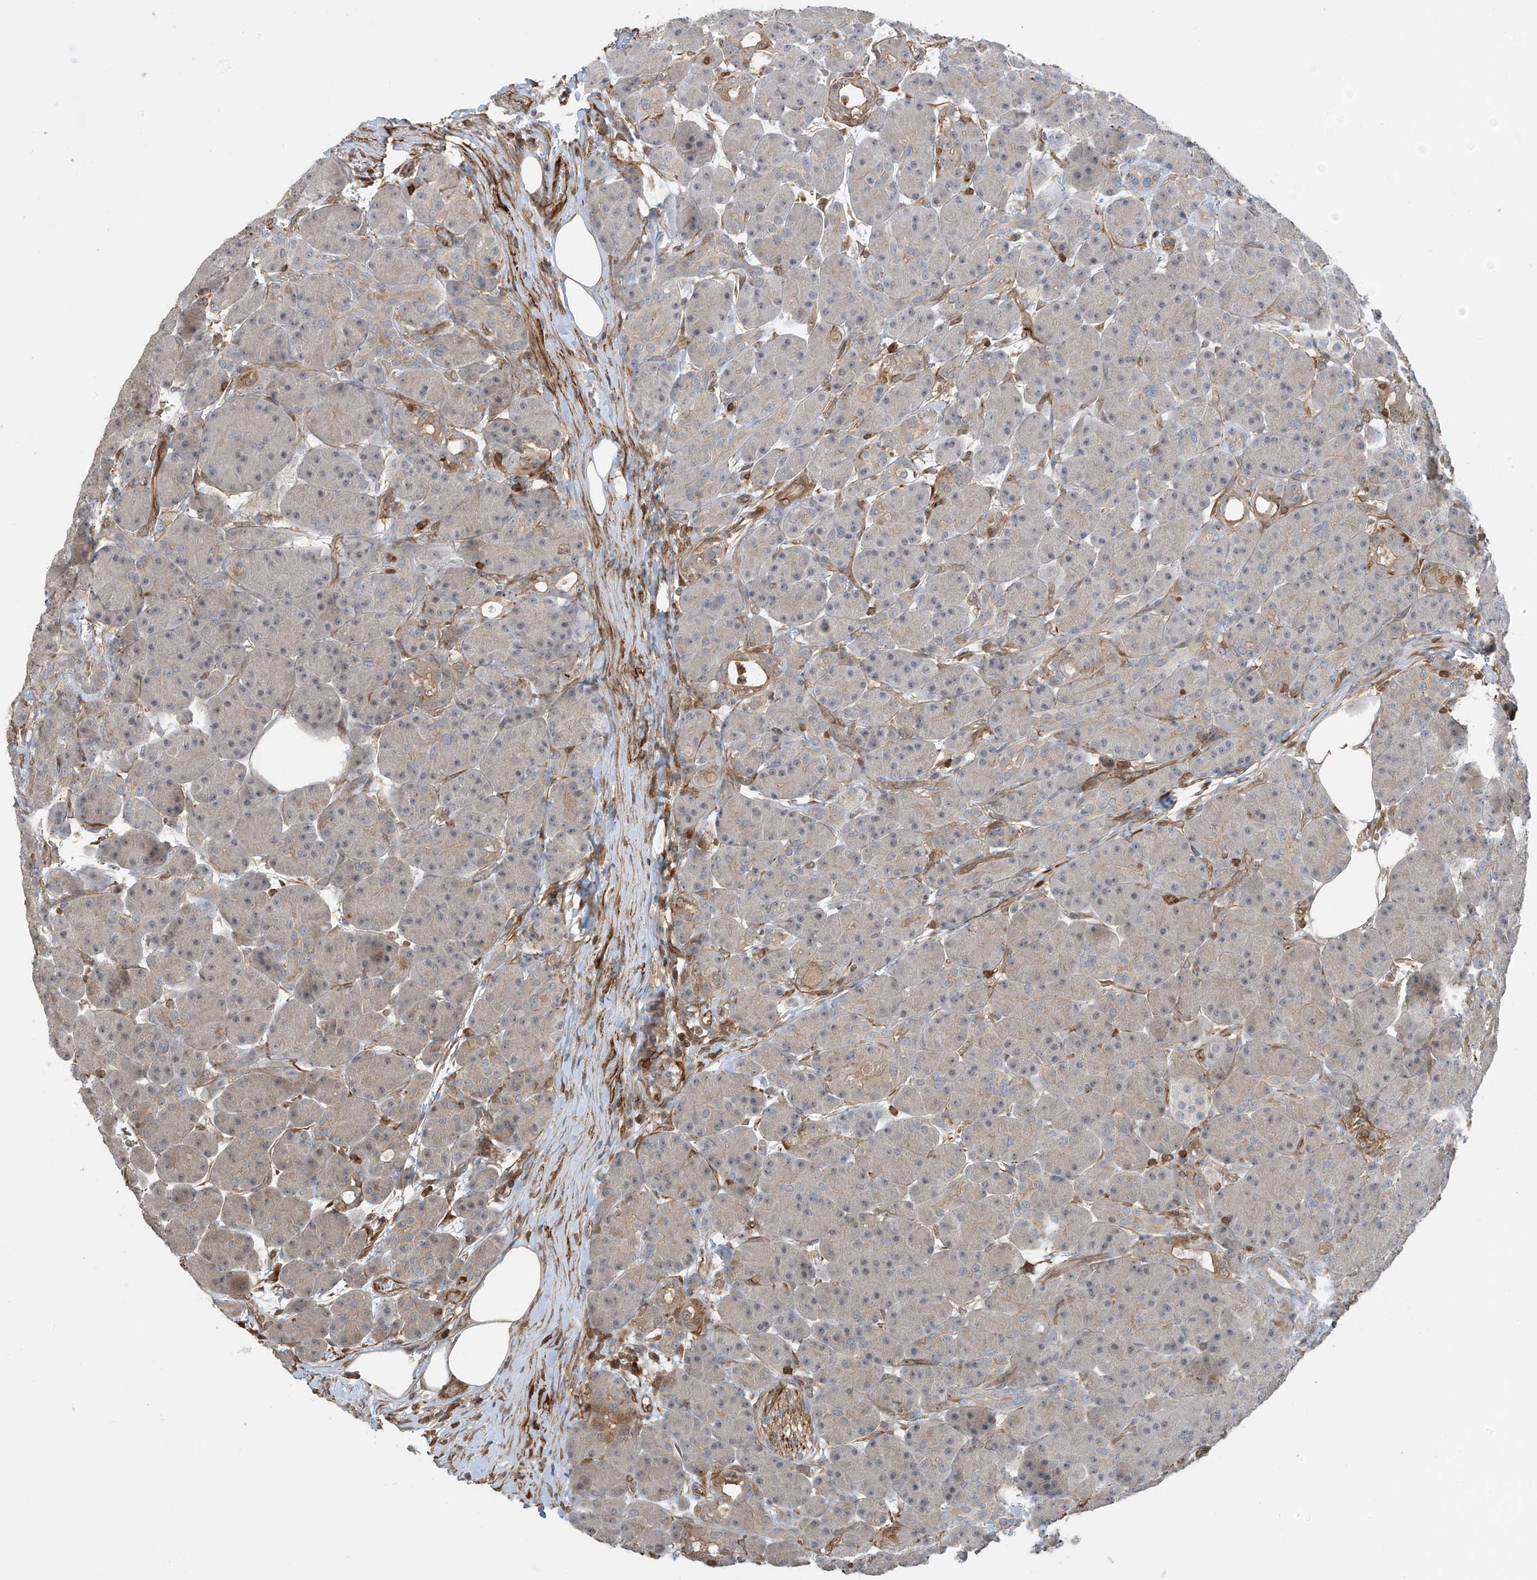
{"staining": {"intensity": "weak", "quantity": "25%-75%", "location": "cytoplasmic/membranous"}, "tissue": "pancreas", "cell_type": "Exocrine glandular cells", "image_type": "normal", "snomed": [{"axis": "morphology", "description": "Normal tissue, NOS"}, {"axis": "topography", "description": "Pancreas"}], "caption": "IHC of unremarkable pancreas shows low levels of weak cytoplasmic/membranous positivity in about 25%-75% of exocrine glandular cells.", "gene": "SH3BGRL3", "patient": {"sex": "male", "age": 63}}